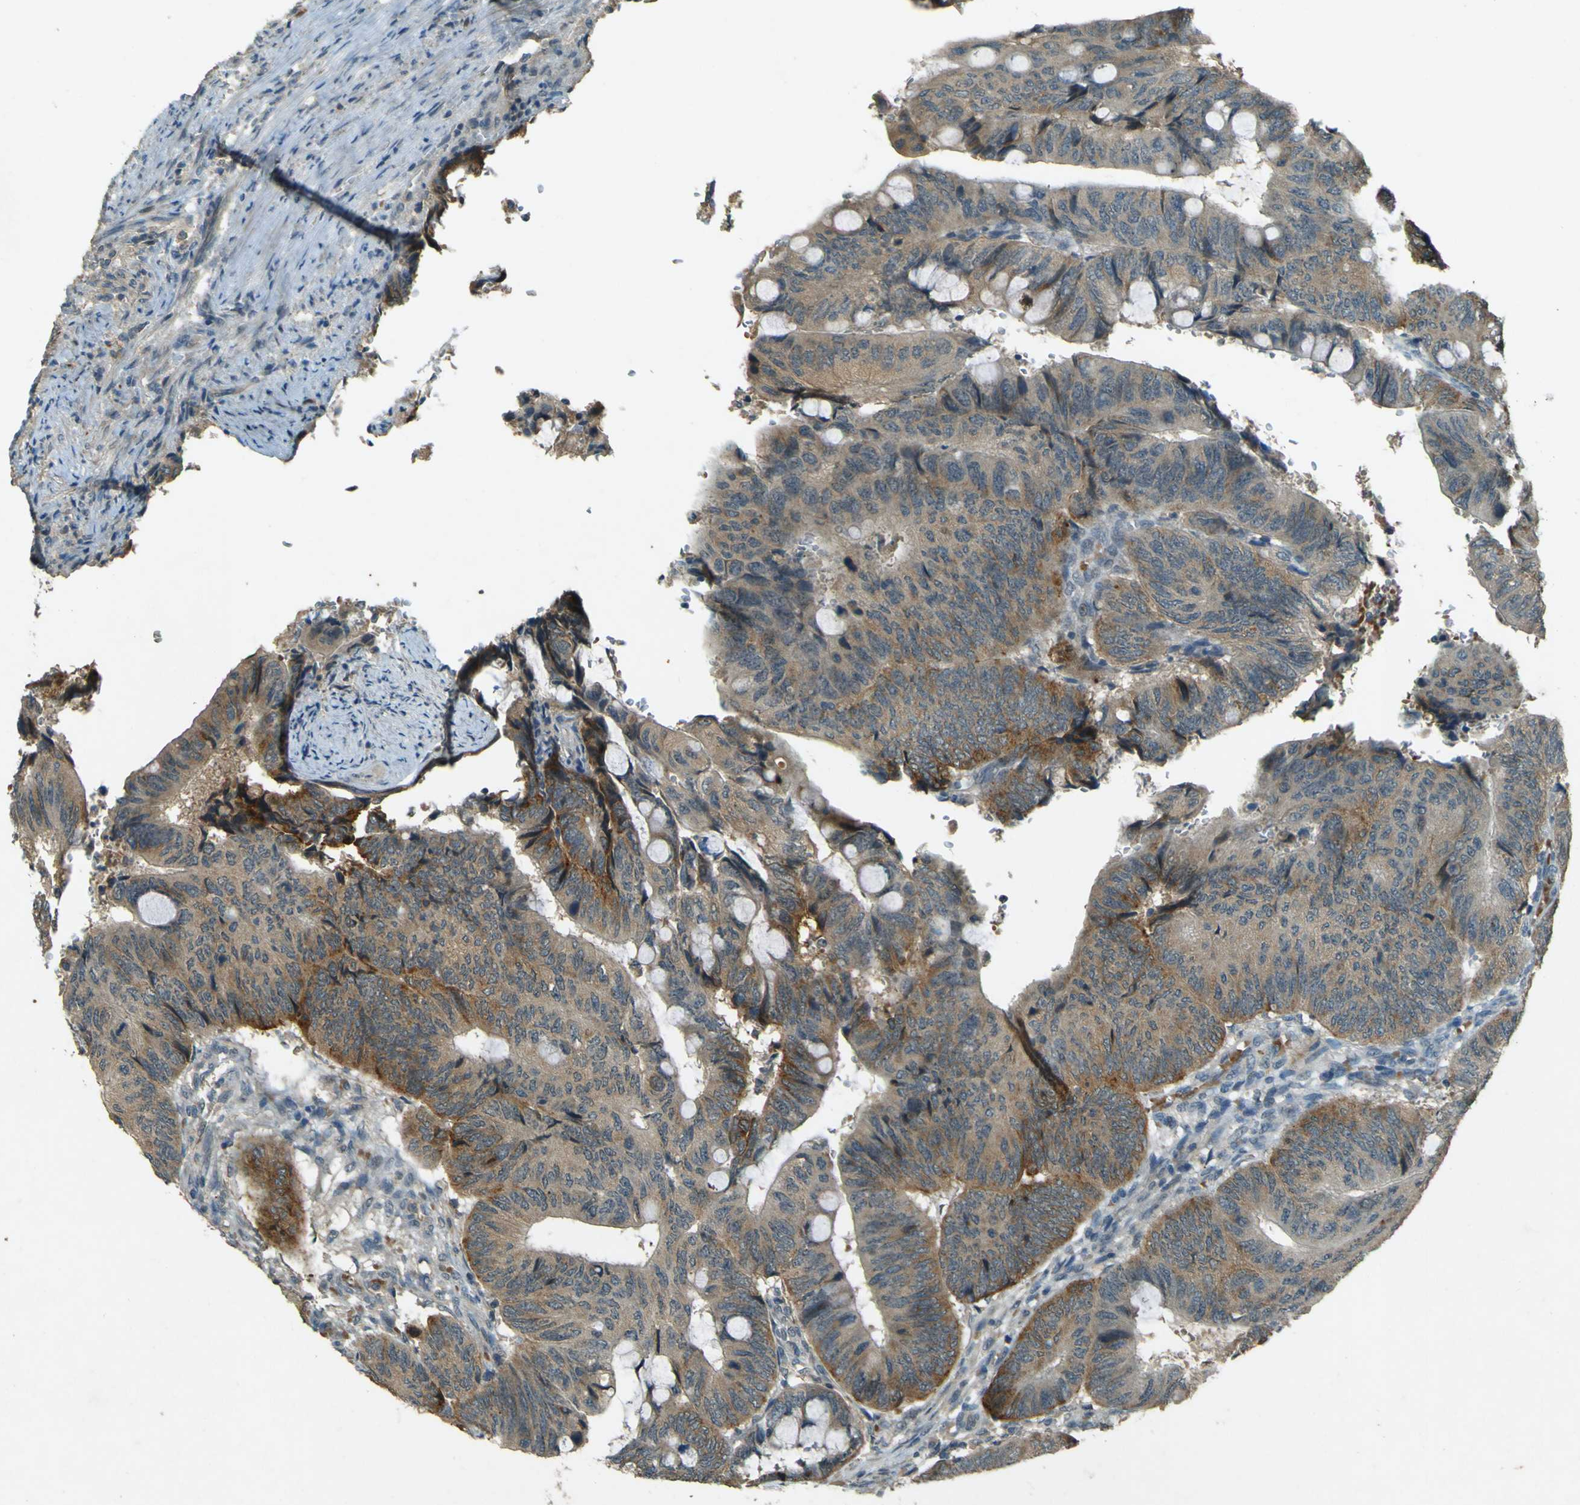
{"staining": {"intensity": "weak", "quantity": ">75%", "location": "cytoplasmic/membranous"}, "tissue": "colorectal cancer", "cell_type": "Tumor cells", "image_type": "cancer", "snomed": [{"axis": "morphology", "description": "Normal tissue, NOS"}, {"axis": "morphology", "description": "Adenocarcinoma, NOS"}, {"axis": "topography", "description": "Rectum"}, {"axis": "topography", "description": "Peripheral nerve tissue"}], "caption": "This photomicrograph exhibits IHC staining of human colorectal cancer (adenocarcinoma), with low weak cytoplasmic/membranous expression in approximately >75% of tumor cells.", "gene": "MPDZ", "patient": {"sex": "male", "age": 92}}